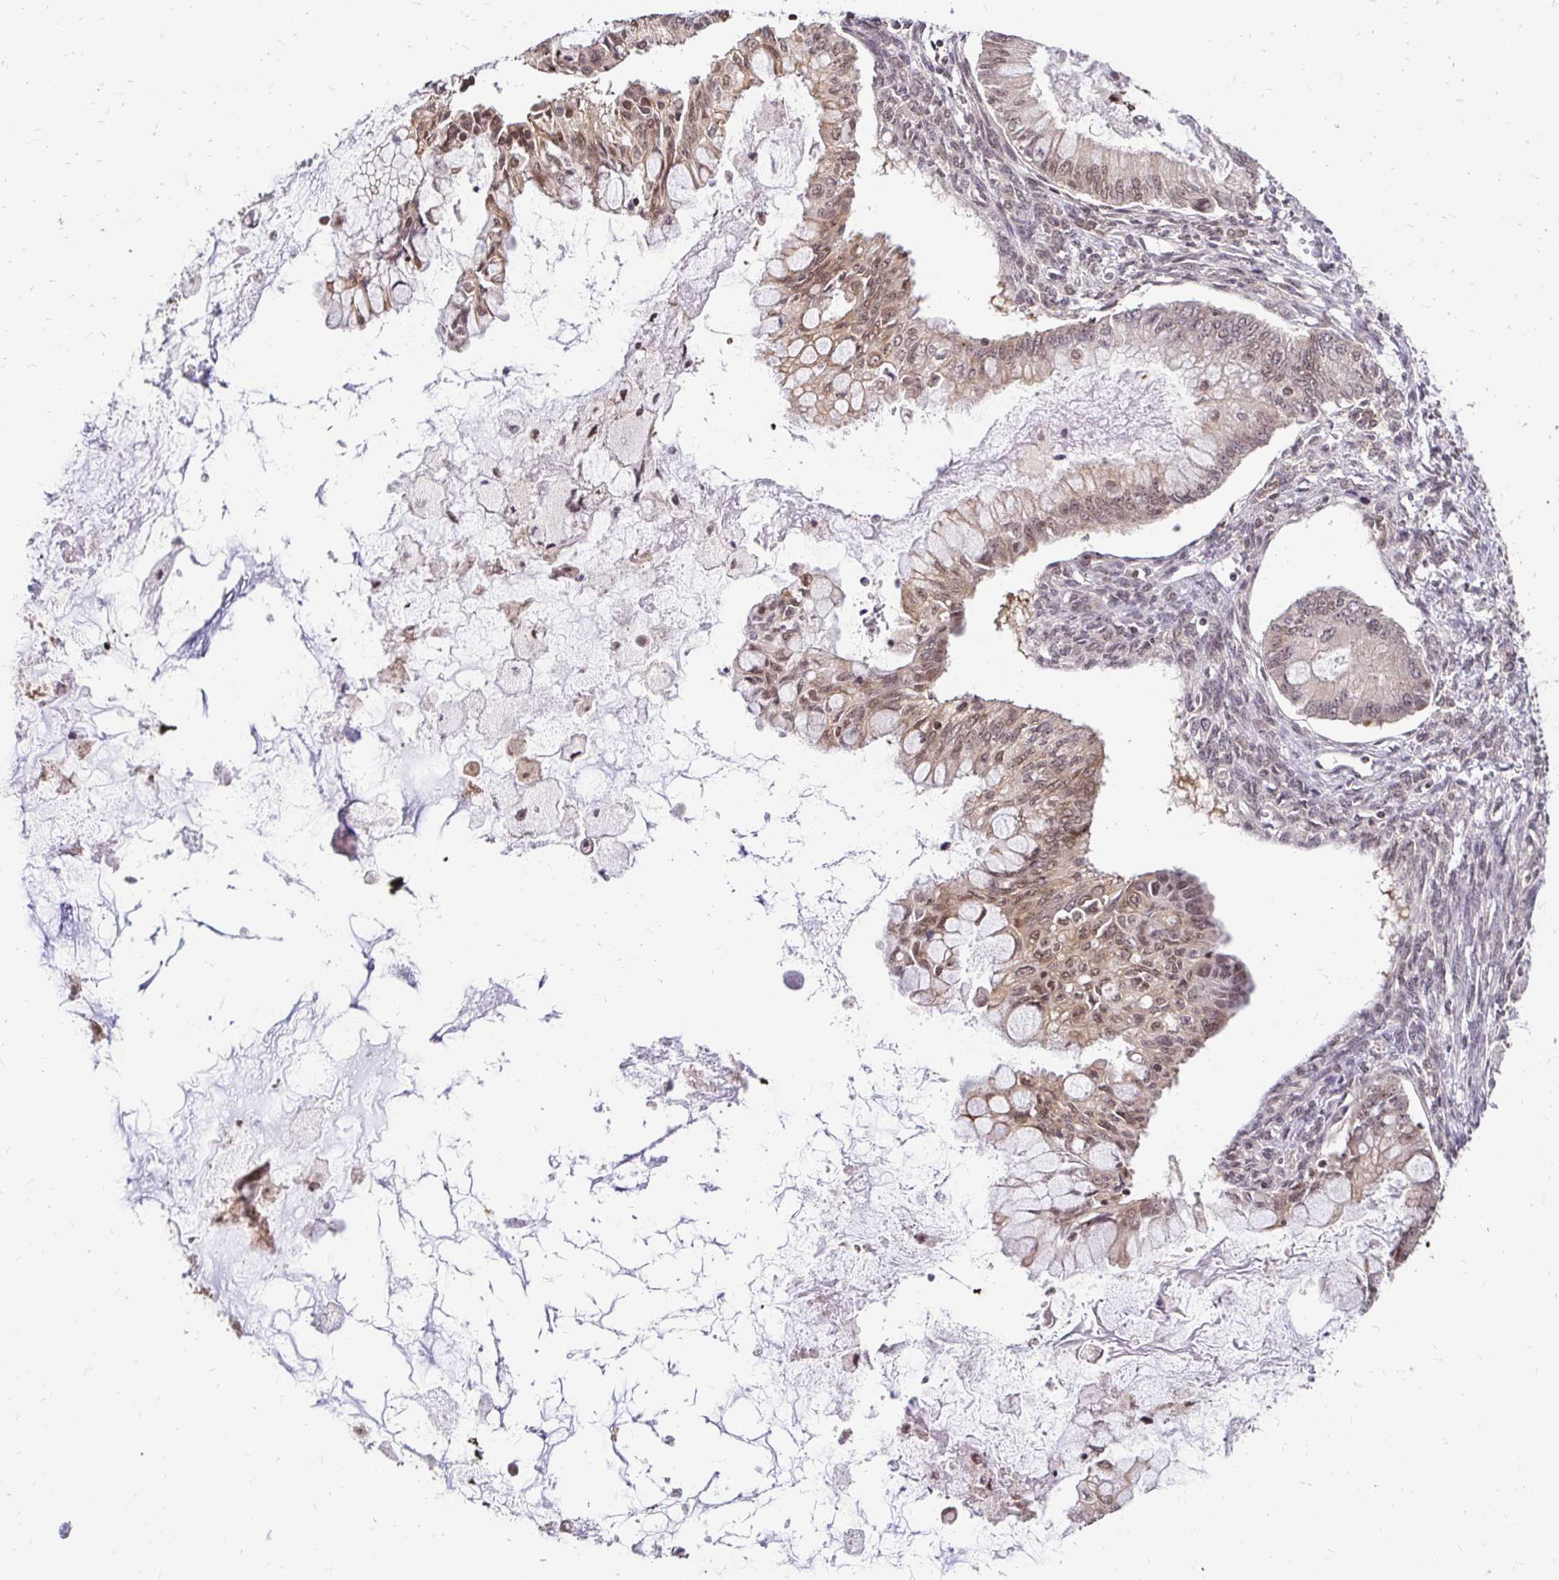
{"staining": {"intensity": "moderate", "quantity": ">75%", "location": "nuclear"}, "tissue": "ovarian cancer", "cell_type": "Tumor cells", "image_type": "cancer", "snomed": [{"axis": "morphology", "description": "Cystadenocarcinoma, mucinous, NOS"}, {"axis": "topography", "description": "Ovary"}], "caption": "Ovarian mucinous cystadenocarcinoma tissue shows moderate nuclear positivity in approximately >75% of tumor cells, visualized by immunohistochemistry.", "gene": "GLYR1", "patient": {"sex": "female", "age": 34}}